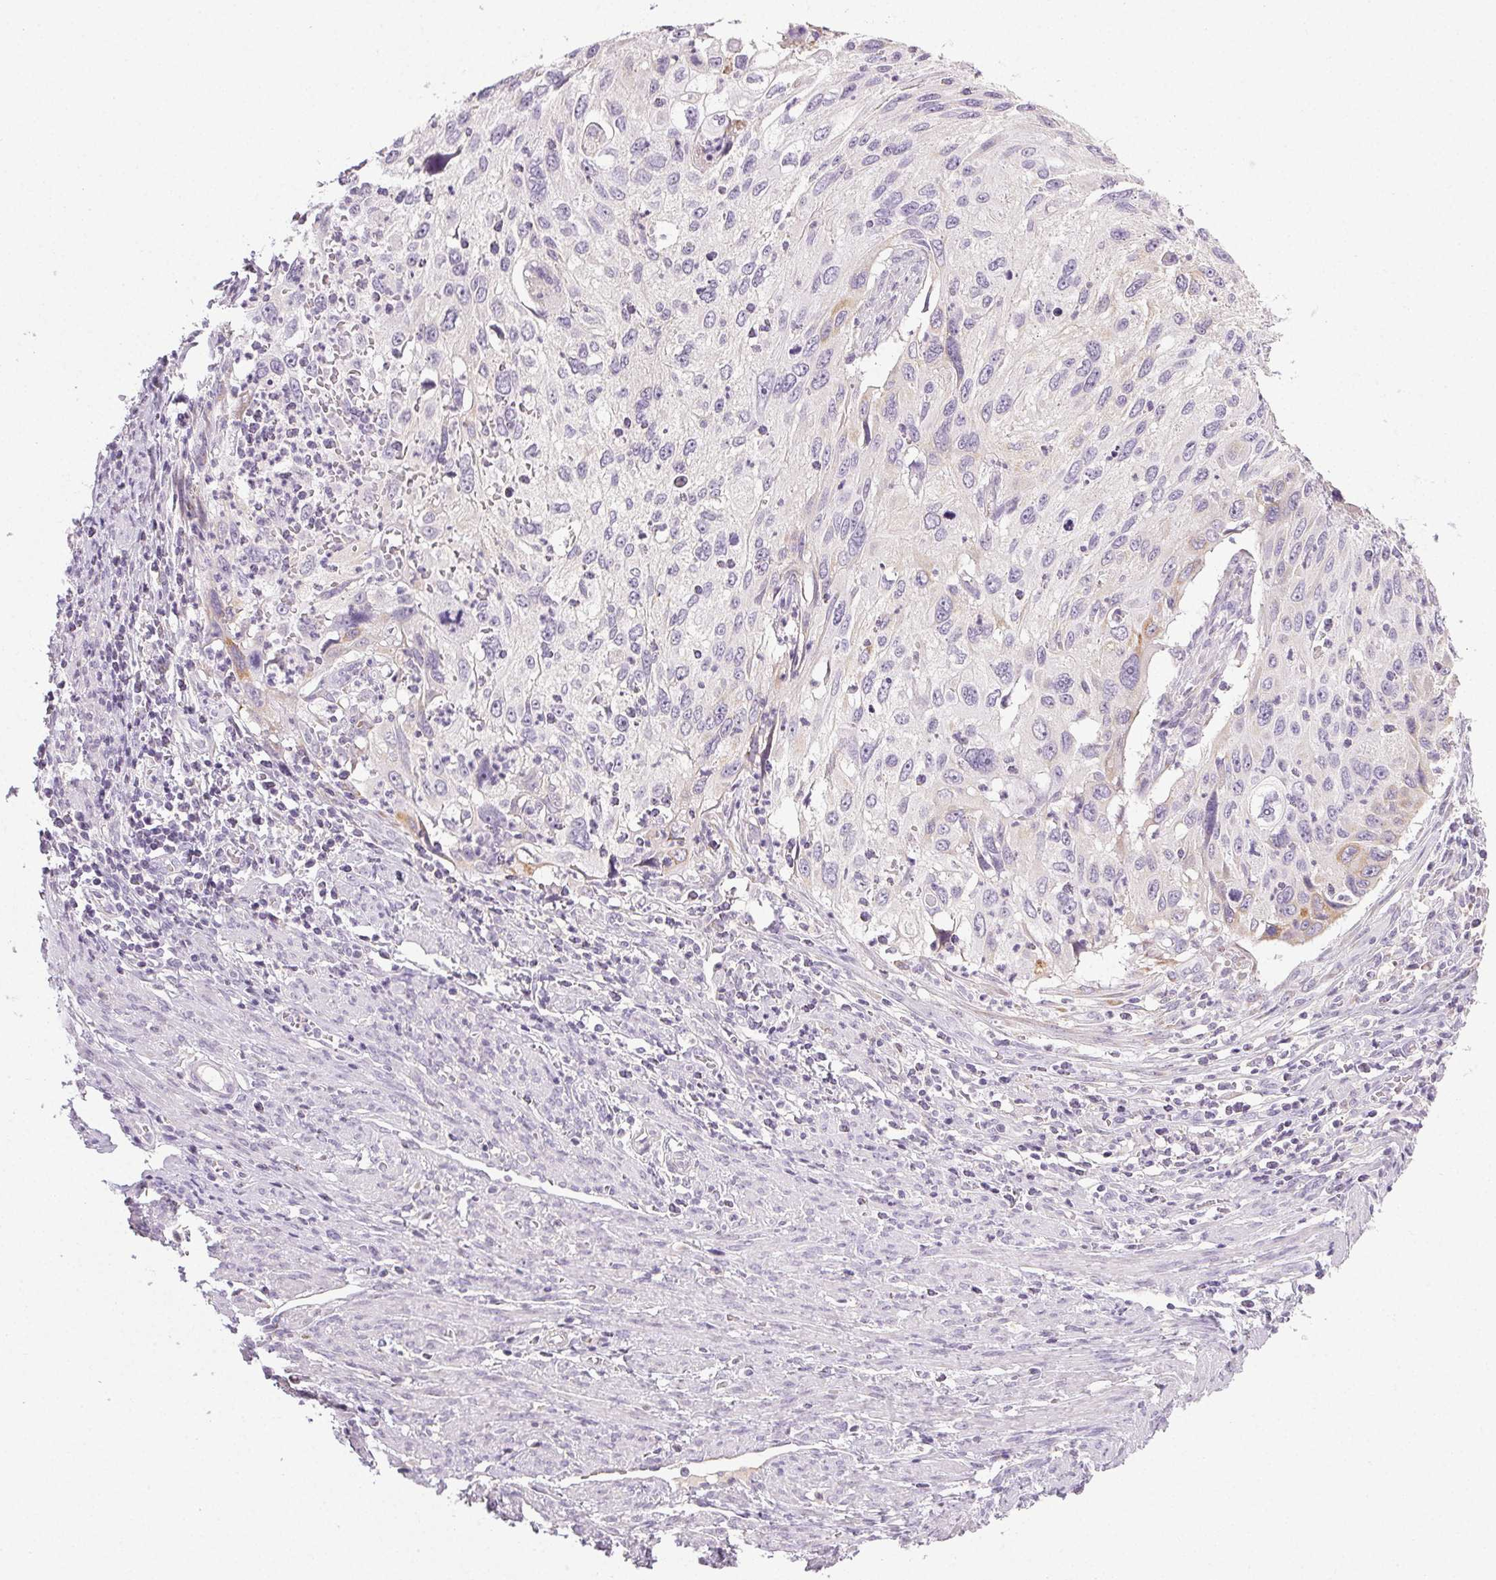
{"staining": {"intensity": "weak", "quantity": "<25%", "location": "cytoplasmic/membranous"}, "tissue": "cervical cancer", "cell_type": "Tumor cells", "image_type": "cancer", "snomed": [{"axis": "morphology", "description": "Squamous cell carcinoma, NOS"}, {"axis": "topography", "description": "Cervix"}], "caption": "DAB immunohistochemical staining of squamous cell carcinoma (cervical) exhibits no significant positivity in tumor cells.", "gene": "COL7A1", "patient": {"sex": "female", "age": 70}}